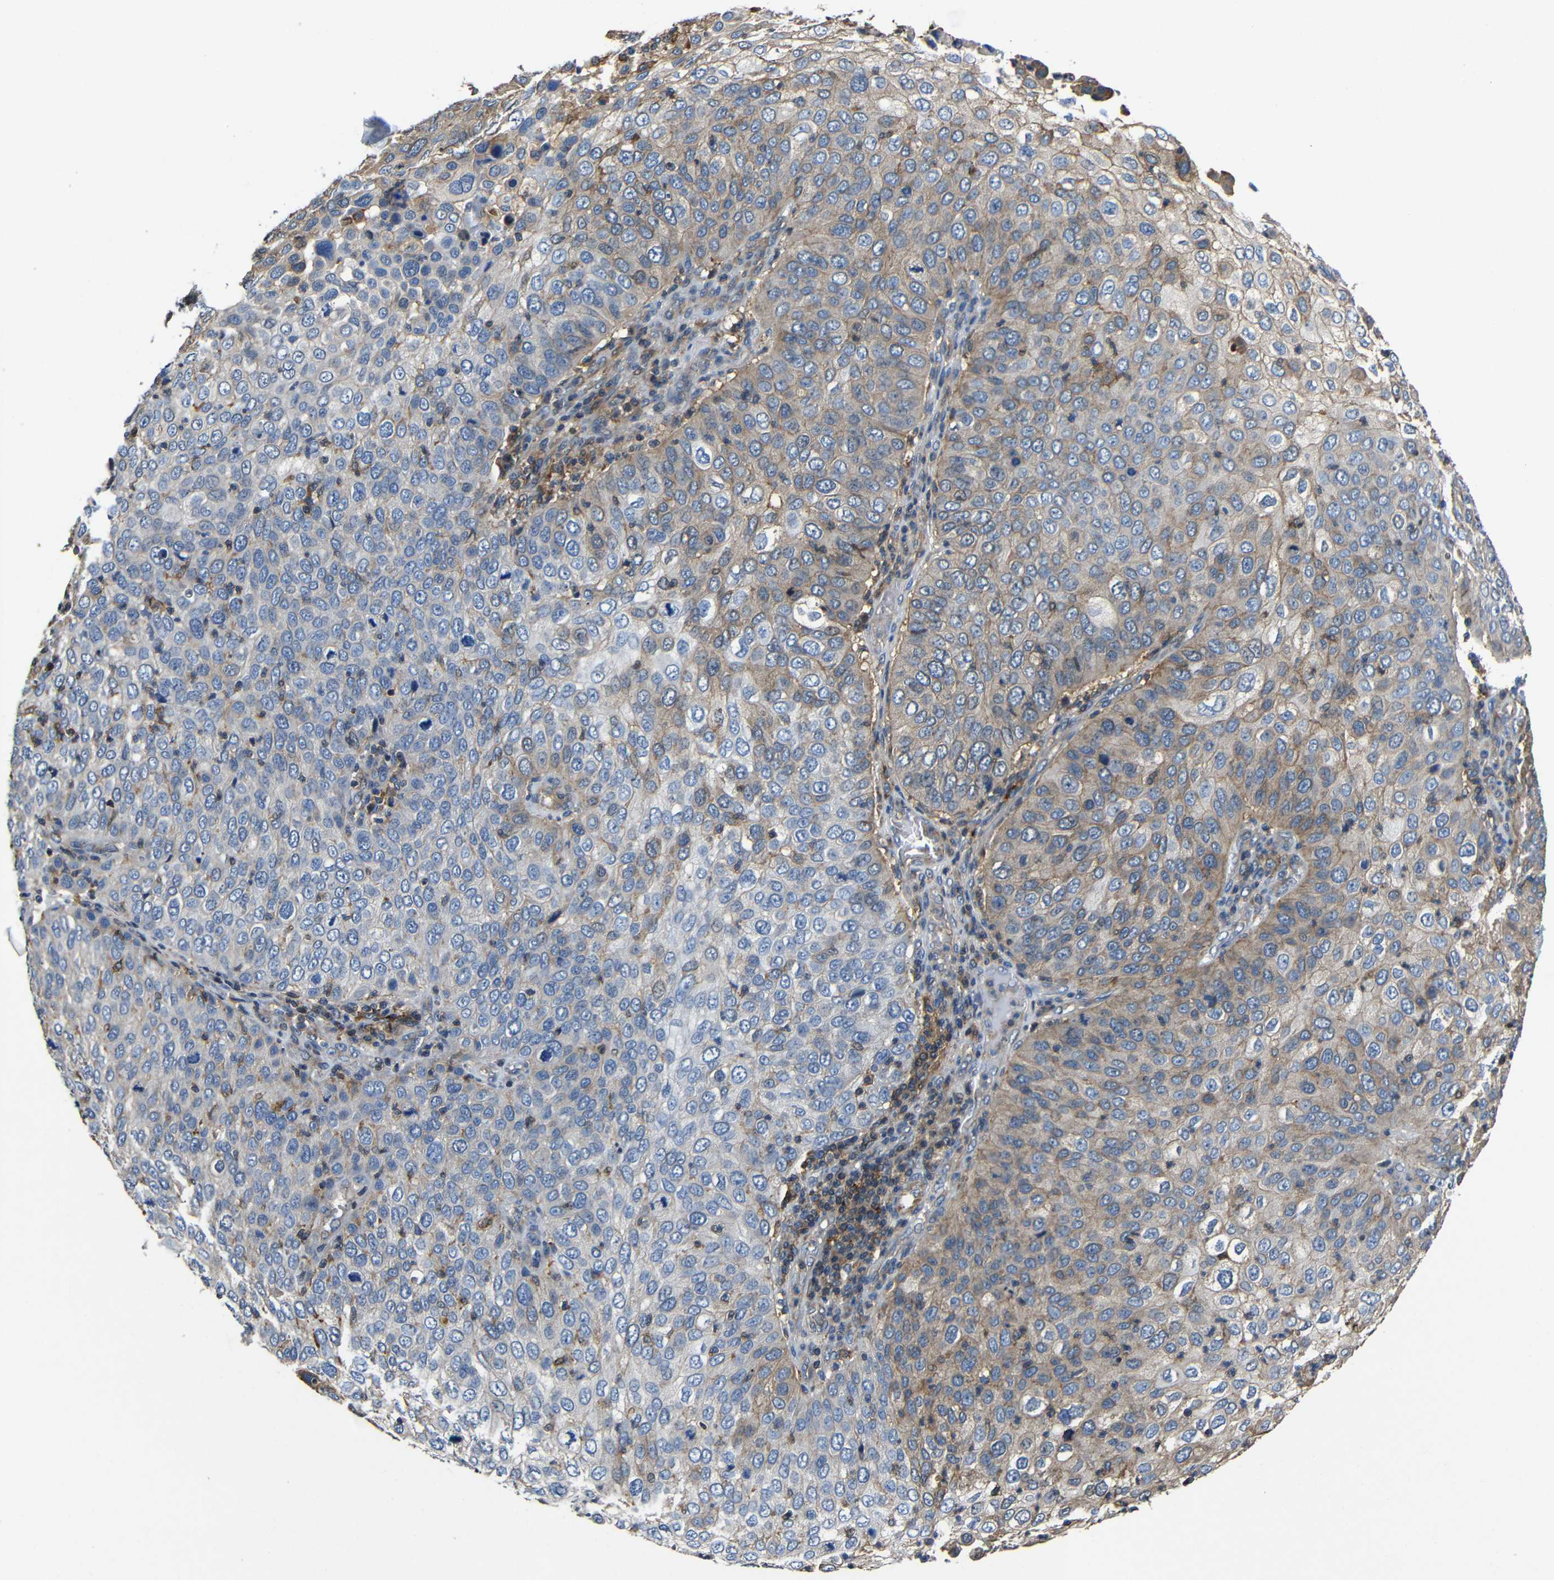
{"staining": {"intensity": "moderate", "quantity": "25%-75%", "location": "cytoplasmic/membranous"}, "tissue": "skin cancer", "cell_type": "Tumor cells", "image_type": "cancer", "snomed": [{"axis": "morphology", "description": "Squamous cell carcinoma, NOS"}, {"axis": "topography", "description": "Skin"}], "caption": "Immunohistochemical staining of skin cancer exhibits moderate cytoplasmic/membranous protein staining in approximately 25%-75% of tumor cells. The staining was performed using DAB (3,3'-diaminobenzidine) to visualize the protein expression in brown, while the nuclei were stained in blue with hematoxylin (Magnification: 20x).", "gene": "GDI1", "patient": {"sex": "male", "age": 87}}